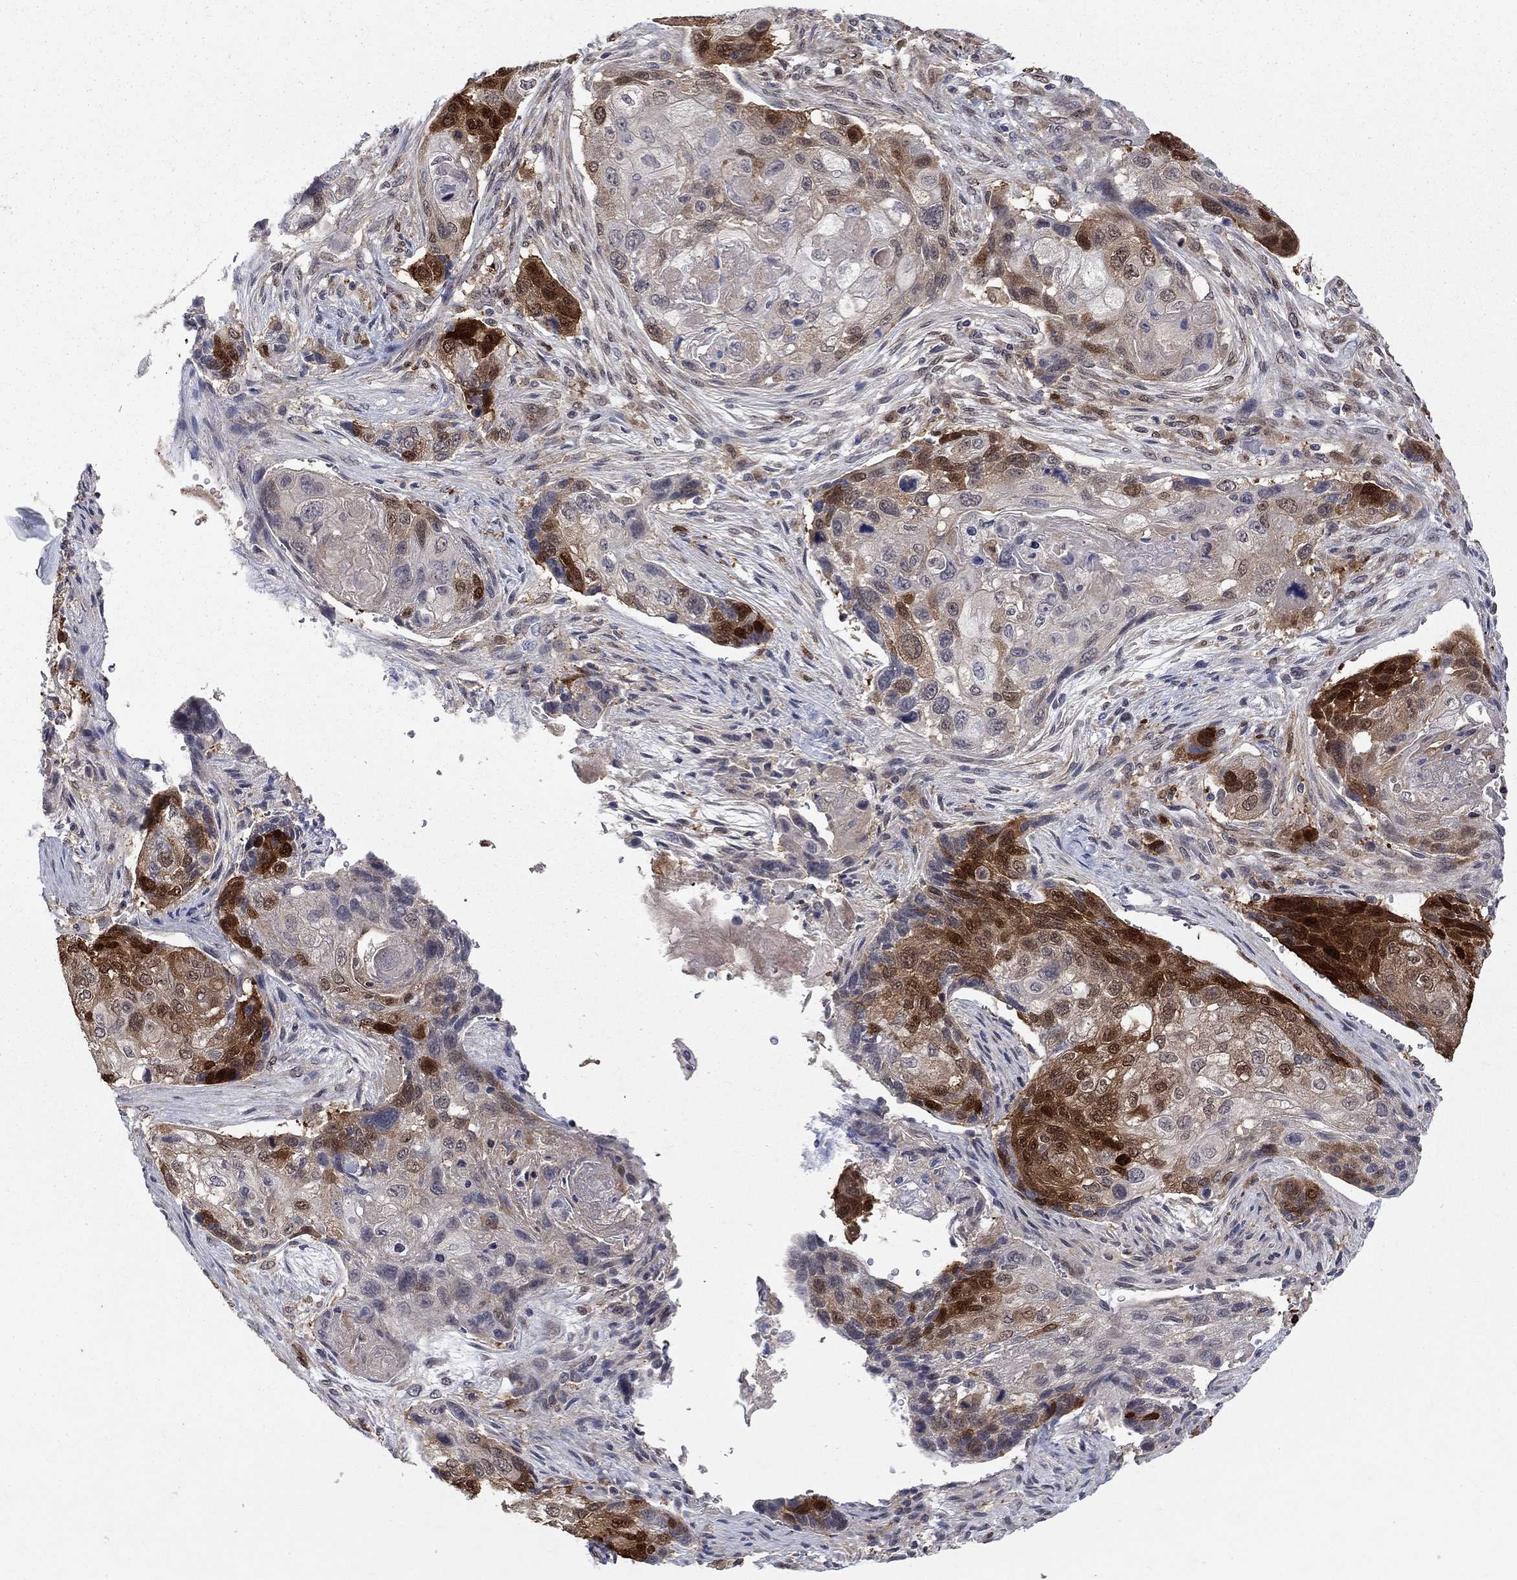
{"staining": {"intensity": "strong", "quantity": "<25%", "location": "cytoplasmic/membranous,nuclear"}, "tissue": "lung cancer", "cell_type": "Tumor cells", "image_type": "cancer", "snomed": [{"axis": "morphology", "description": "Normal tissue, NOS"}, {"axis": "morphology", "description": "Squamous cell carcinoma, NOS"}, {"axis": "topography", "description": "Bronchus"}, {"axis": "topography", "description": "Lung"}], "caption": "High-power microscopy captured an immunohistochemistry (IHC) photomicrograph of lung cancer, revealing strong cytoplasmic/membranous and nuclear positivity in approximately <25% of tumor cells.", "gene": "CBR1", "patient": {"sex": "male", "age": 69}}